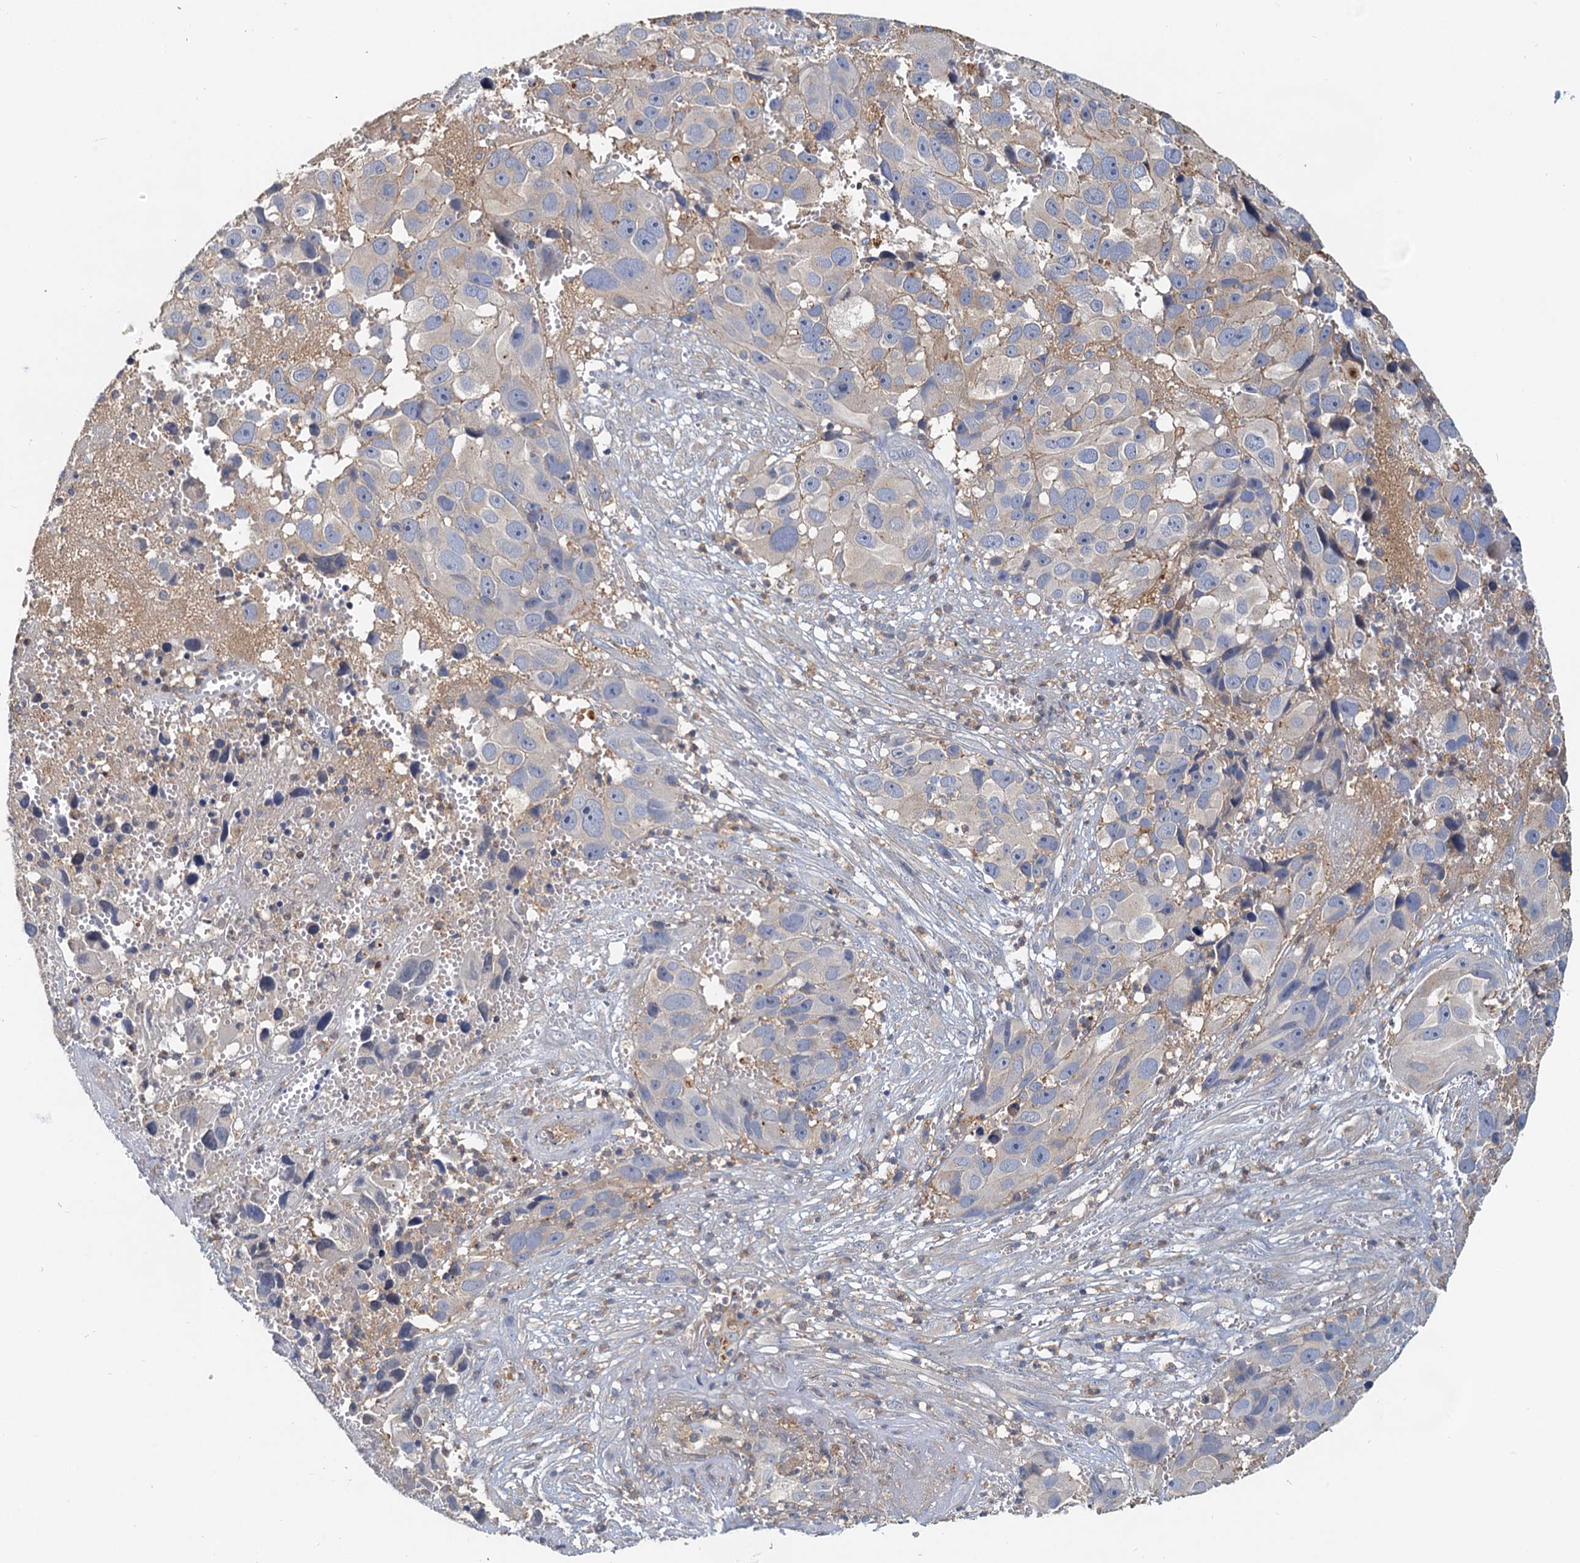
{"staining": {"intensity": "weak", "quantity": "25%-75%", "location": "cytoplasmic/membranous"}, "tissue": "melanoma", "cell_type": "Tumor cells", "image_type": "cancer", "snomed": [{"axis": "morphology", "description": "Malignant melanoma, NOS"}, {"axis": "topography", "description": "Skin"}], "caption": "A high-resolution photomicrograph shows IHC staining of malignant melanoma, which demonstrates weak cytoplasmic/membranous positivity in about 25%-75% of tumor cells. (Brightfield microscopy of DAB IHC at high magnification).", "gene": "TOLLIP", "patient": {"sex": "male", "age": 84}}